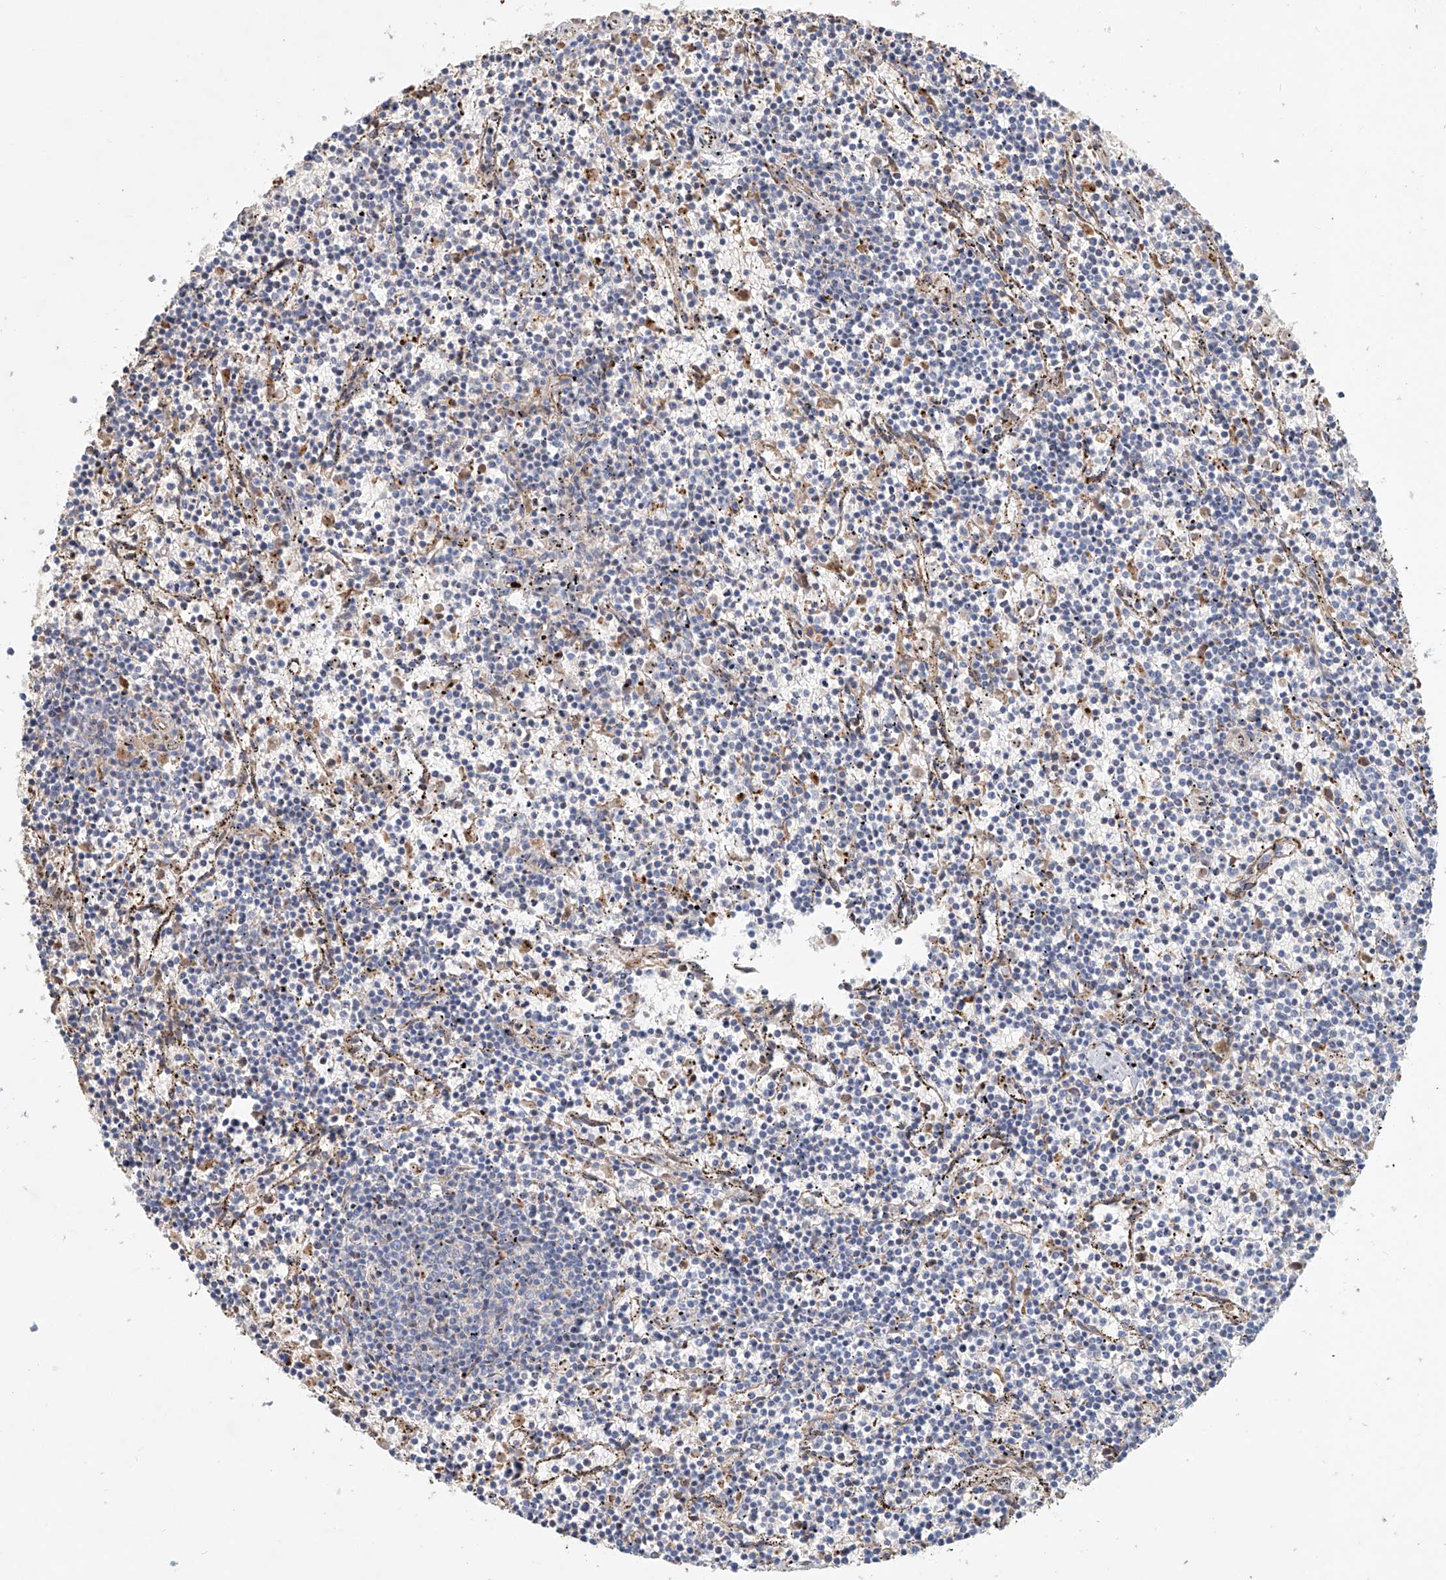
{"staining": {"intensity": "negative", "quantity": "none", "location": "none"}, "tissue": "lymphoma", "cell_type": "Tumor cells", "image_type": "cancer", "snomed": [{"axis": "morphology", "description": "Malignant lymphoma, non-Hodgkin's type, Low grade"}, {"axis": "topography", "description": "Spleen"}], "caption": "Micrograph shows no significant protein positivity in tumor cells of low-grade malignant lymphoma, non-Hodgkin's type.", "gene": "HGSNAT", "patient": {"sex": "female", "age": 50}}